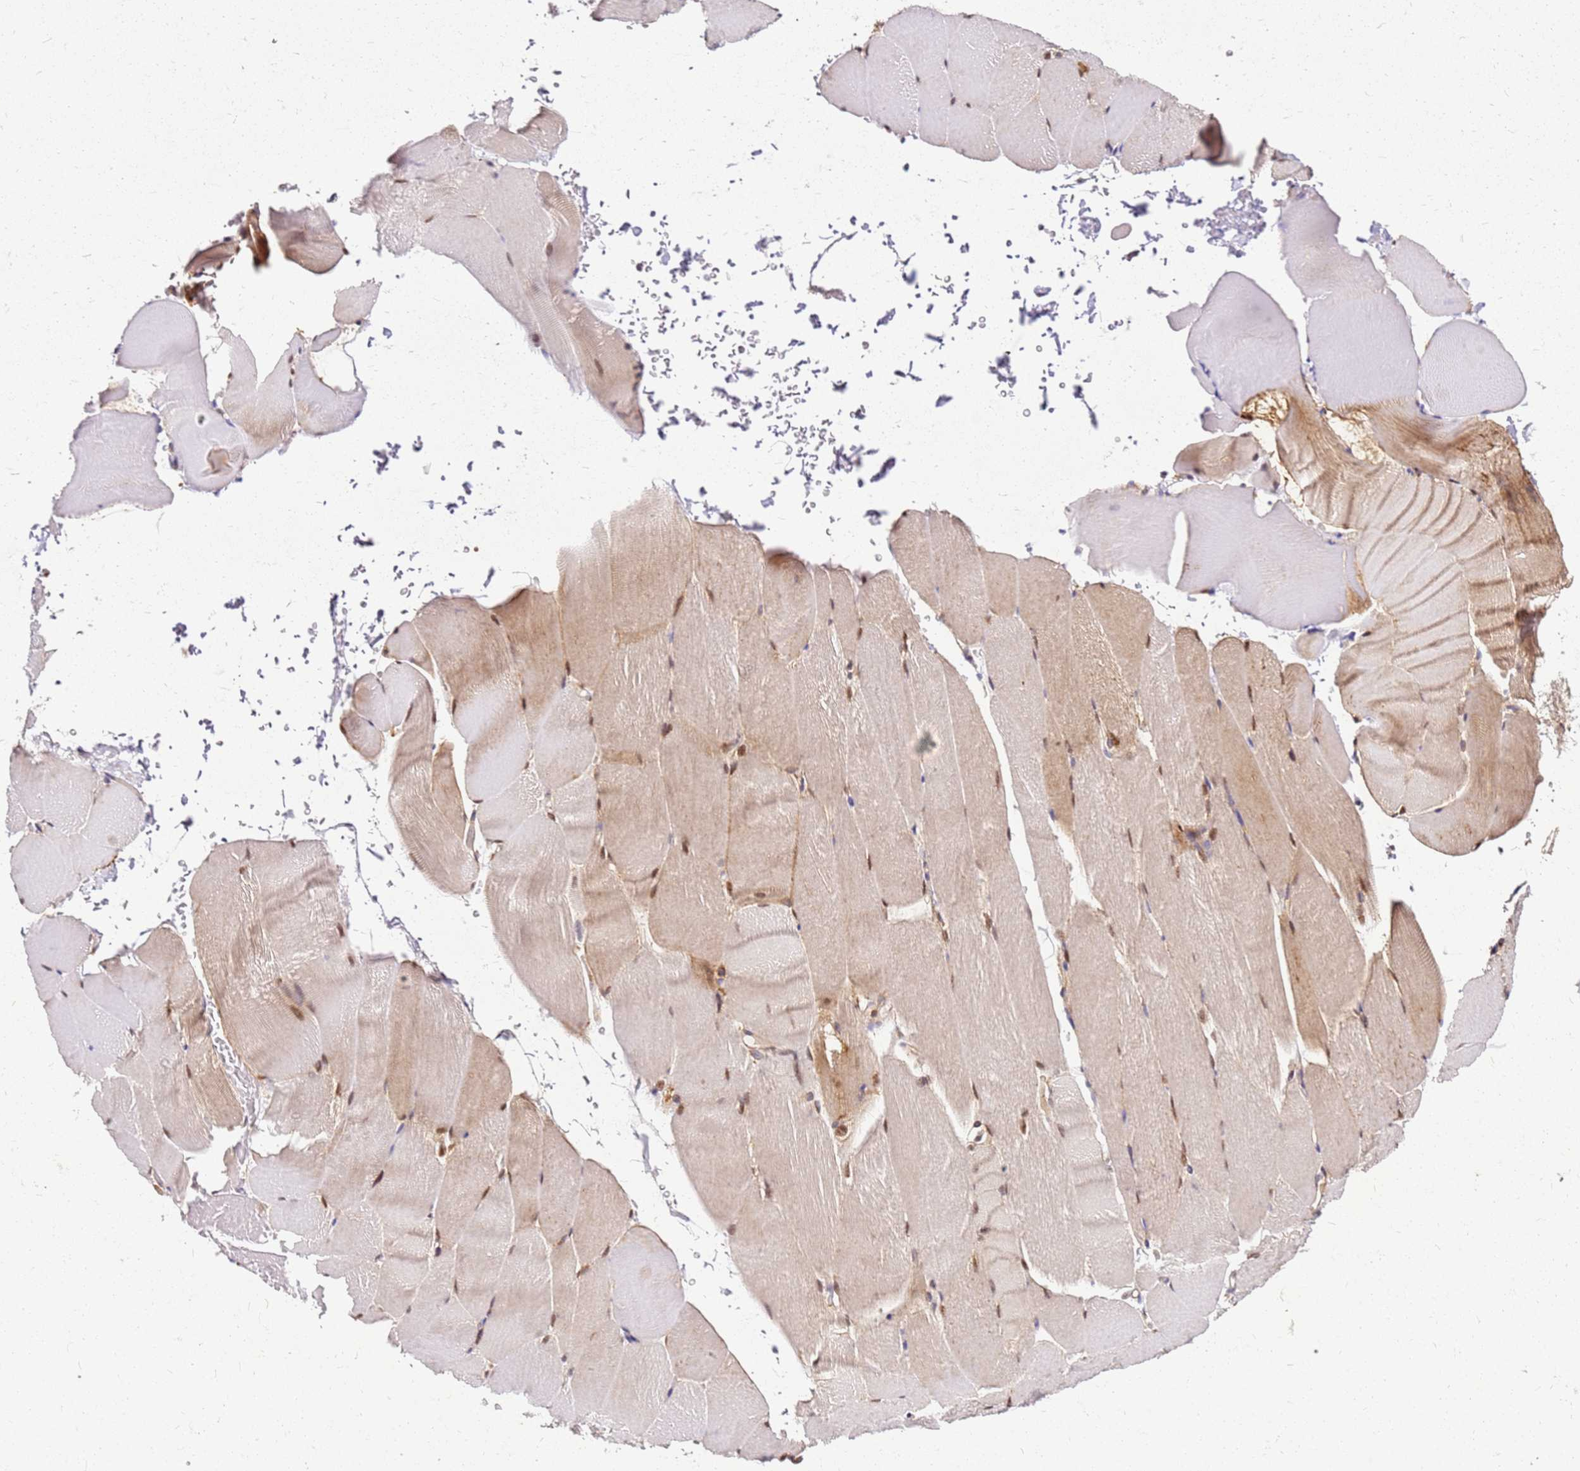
{"staining": {"intensity": "weak", "quantity": "25%-75%", "location": "cytoplasmic/membranous"}, "tissue": "skeletal muscle", "cell_type": "Myocytes", "image_type": "normal", "snomed": [{"axis": "morphology", "description": "Normal tissue, NOS"}, {"axis": "topography", "description": "Skeletal muscle"}, {"axis": "topography", "description": "Parathyroid gland"}], "caption": "Weak cytoplasmic/membranous expression is present in approximately 25%-75% of myocytes in normal skeletal muscle.", "gene": "PIH1D1", "patient": {"sex": "female", "age": 37}}